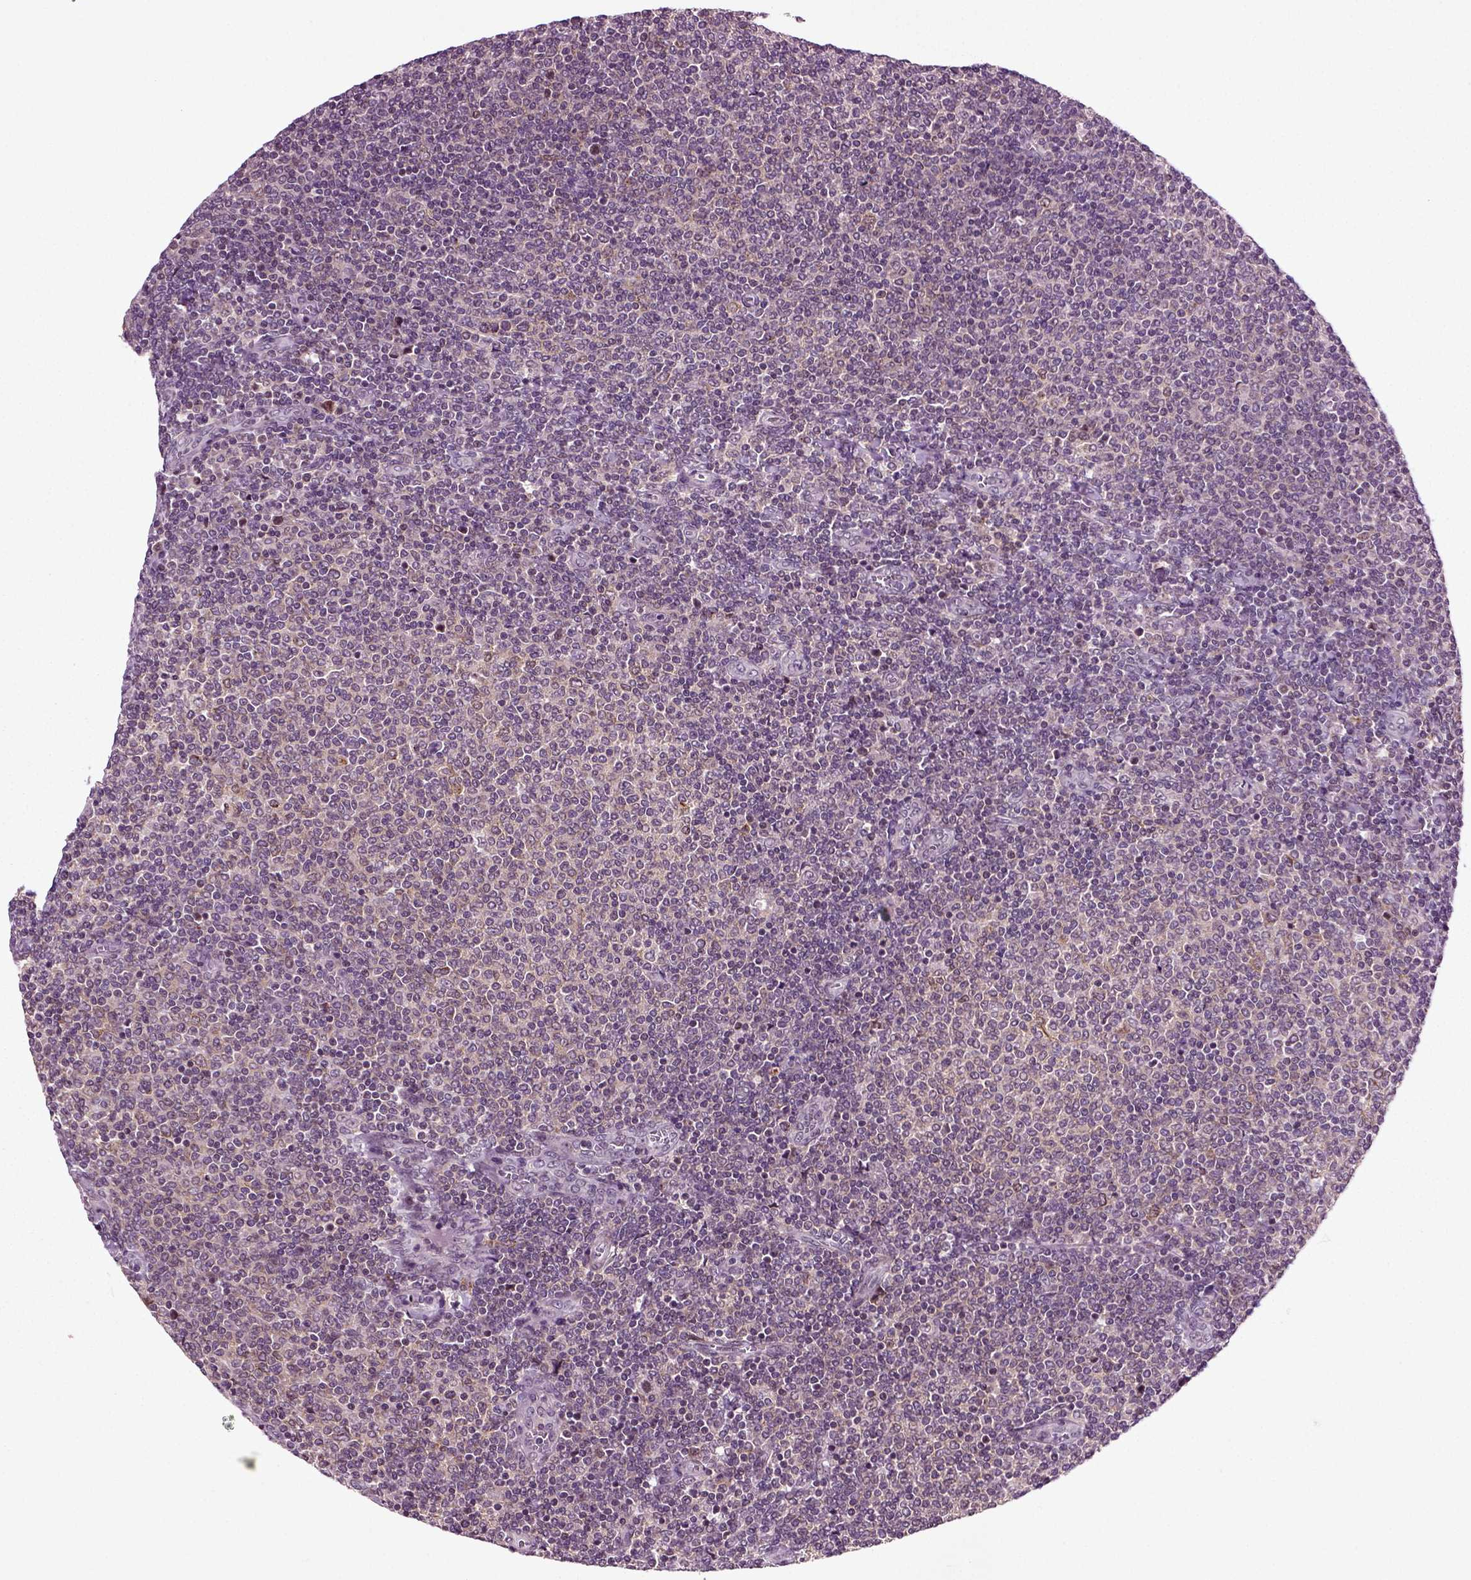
{"staining": {"intensity": "negative", "quantity": "none", "location": "none"}, "tissue": "lymphoma", "cell_type": "Tumor cells", "image_type": "cancer", "snomed": [{"axis": "morphology", "description": "Malignant lymphoma, non-Hodgkin's type, Low grade"}, {"axis": "topography", "description": "Lymph node"}], "caption": "IHC micrograph of neoplastic tissue: human lymphoma stained with DAB (3,3'-diaminobenzidine) reveals no significant protein positivity in tumor cells.", "gene": "KNSTRN", "patient": {"sex": "male", "age": 52}}